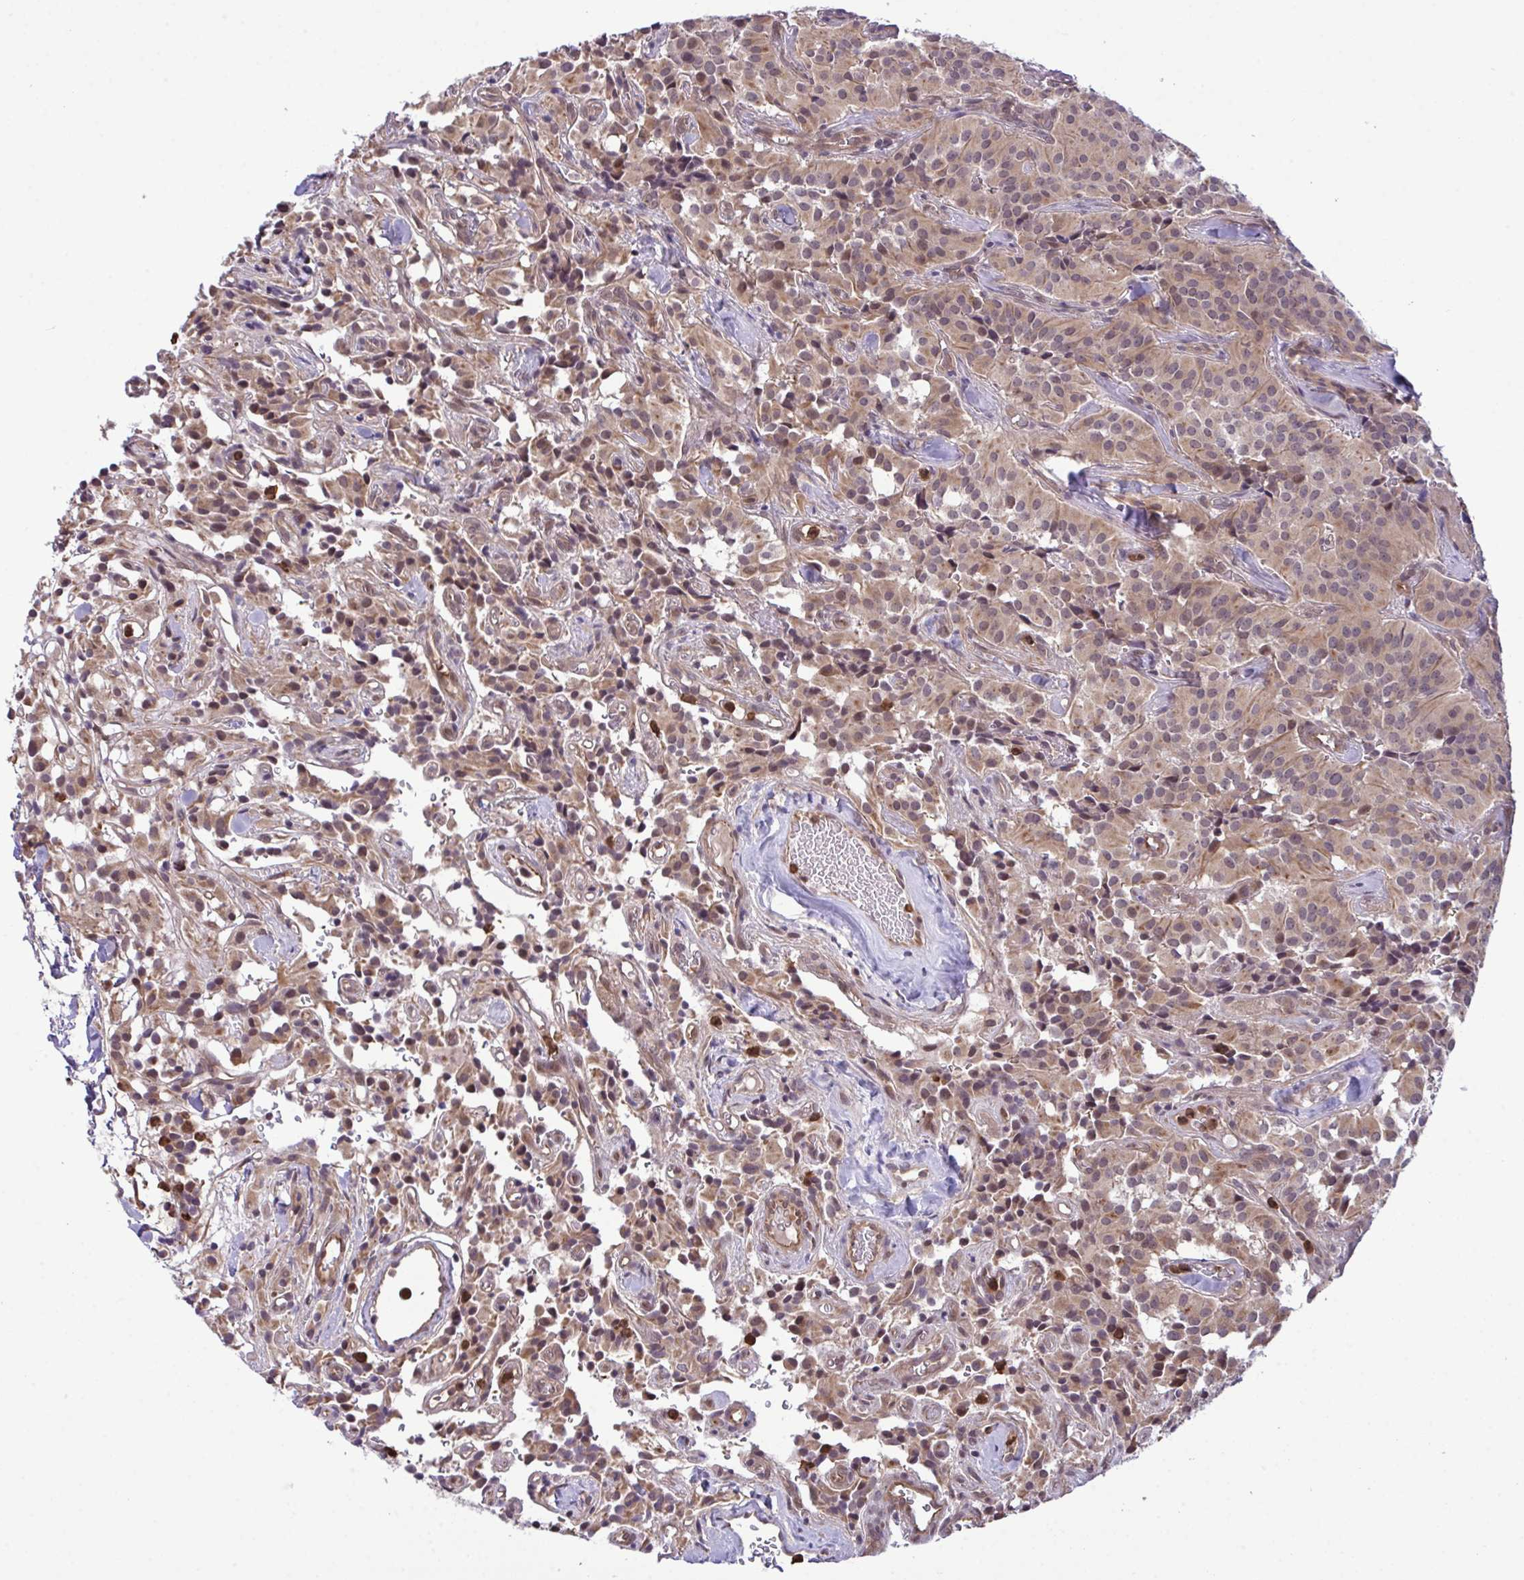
{"staining": {"intensity": "moderate", "quantity": "25%-75%", "location": "cytoplasmic/membranous,nuclear"}, "tissue": "glioma", "cell_type": "Tumor cells", "image_type": "cancer", "snomed": [{"axis": "morphology", "description": "Glioma, malignant, Low grade"}, {"axis": "topography", "description": "Brain"}], "caption": "Protein analysis of glioma tissue reveals moderate cytoplasmic/membranous and nuclear expression in approximately 25%-75% of tumor cells.", "gene": "CMPK1", "patient": {"sex": "male", "age": 42}}